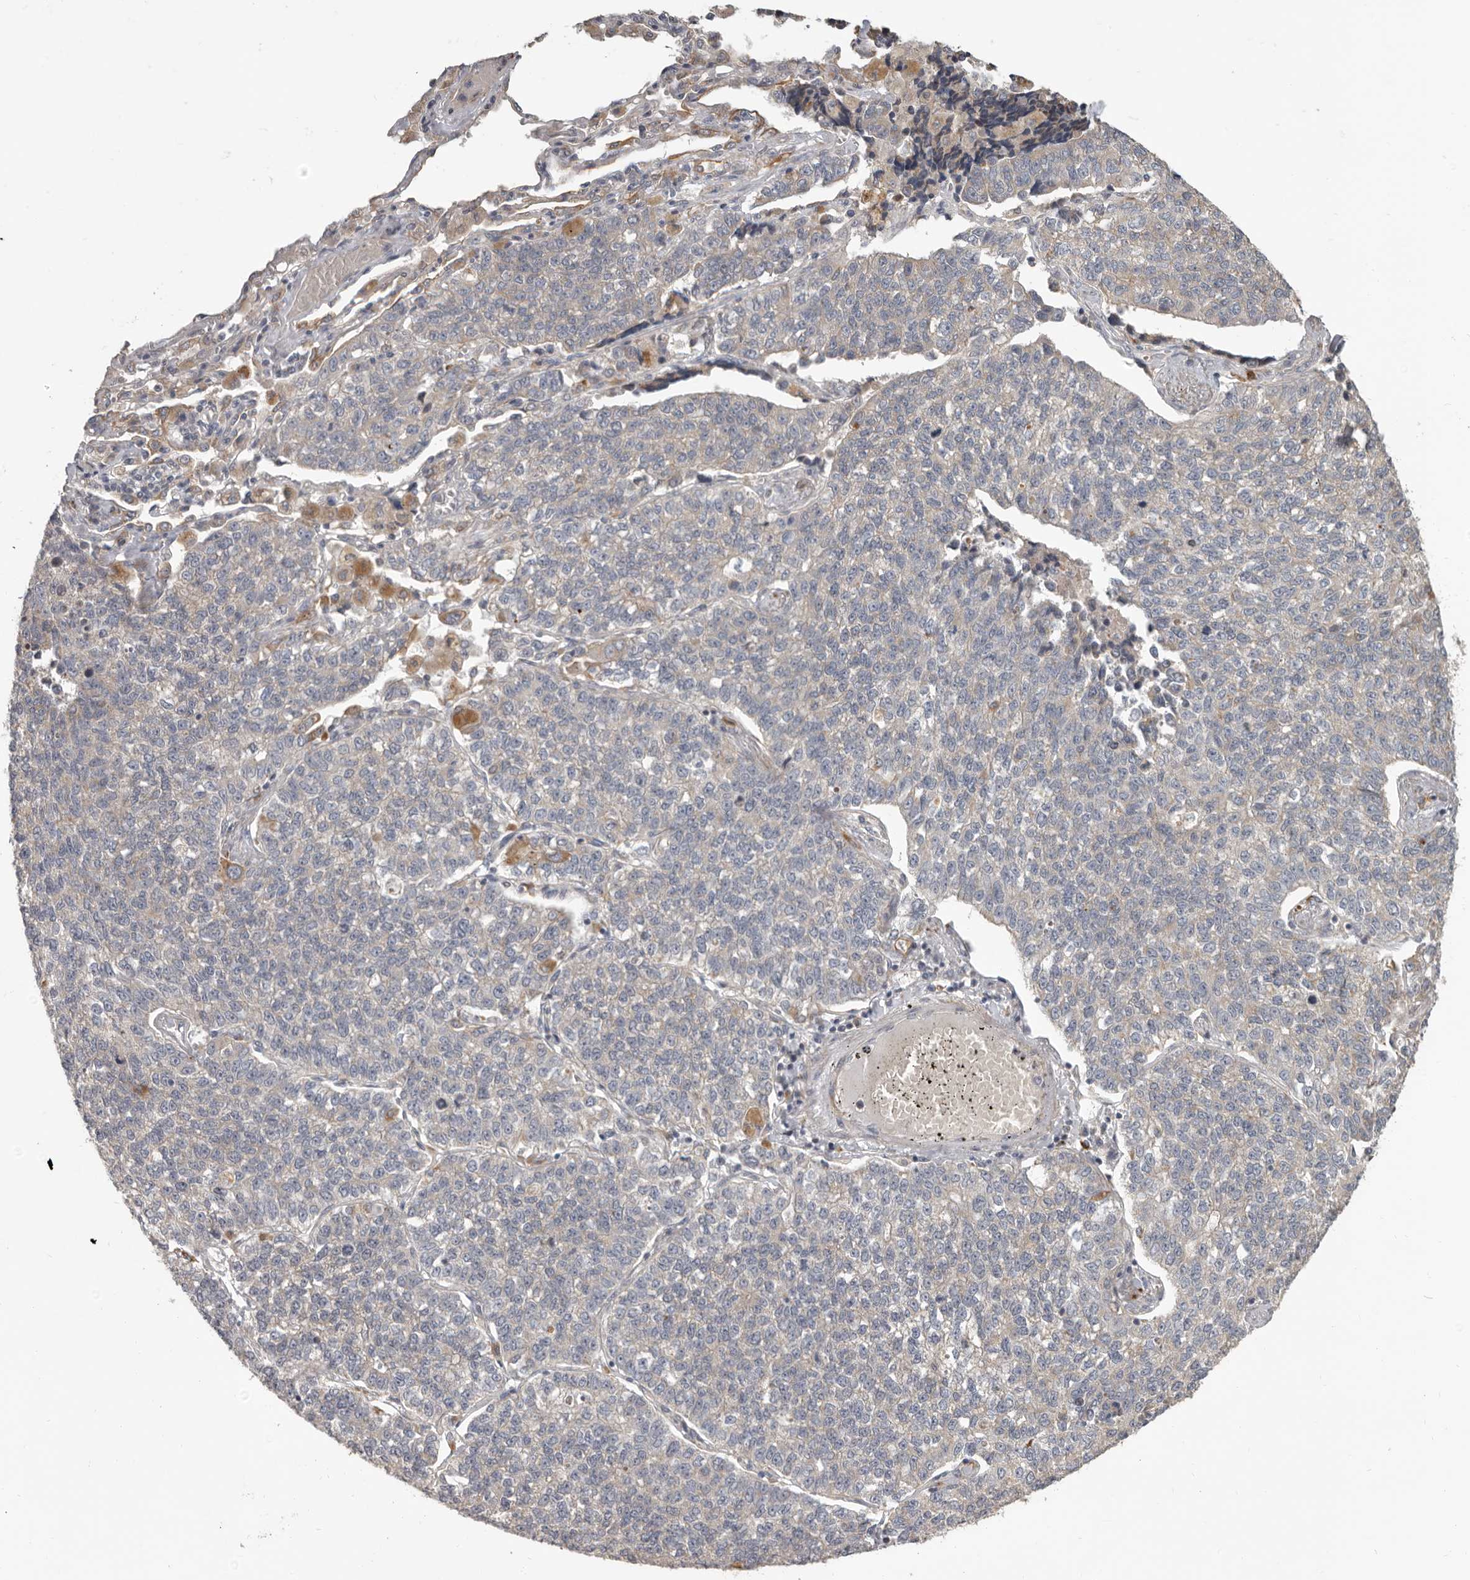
{"staining": {"intensity": "negative", "quantity": "none", "location": "none"}, "tissue": "lung cancer", "cell_type": "Tumor cells", "image_type": "cancer", "snomed": [{"axis": "morphology", "description": "Adenocarcinoma, NOS"}, {"axis": "topography", "description": "Lung"}], "caption": "Lung cancer was stained to show a protein in brown. There is no significant positivity in tumor cells.", "gene": "UNK", "patient": {"sex": "male", "age": 49}}